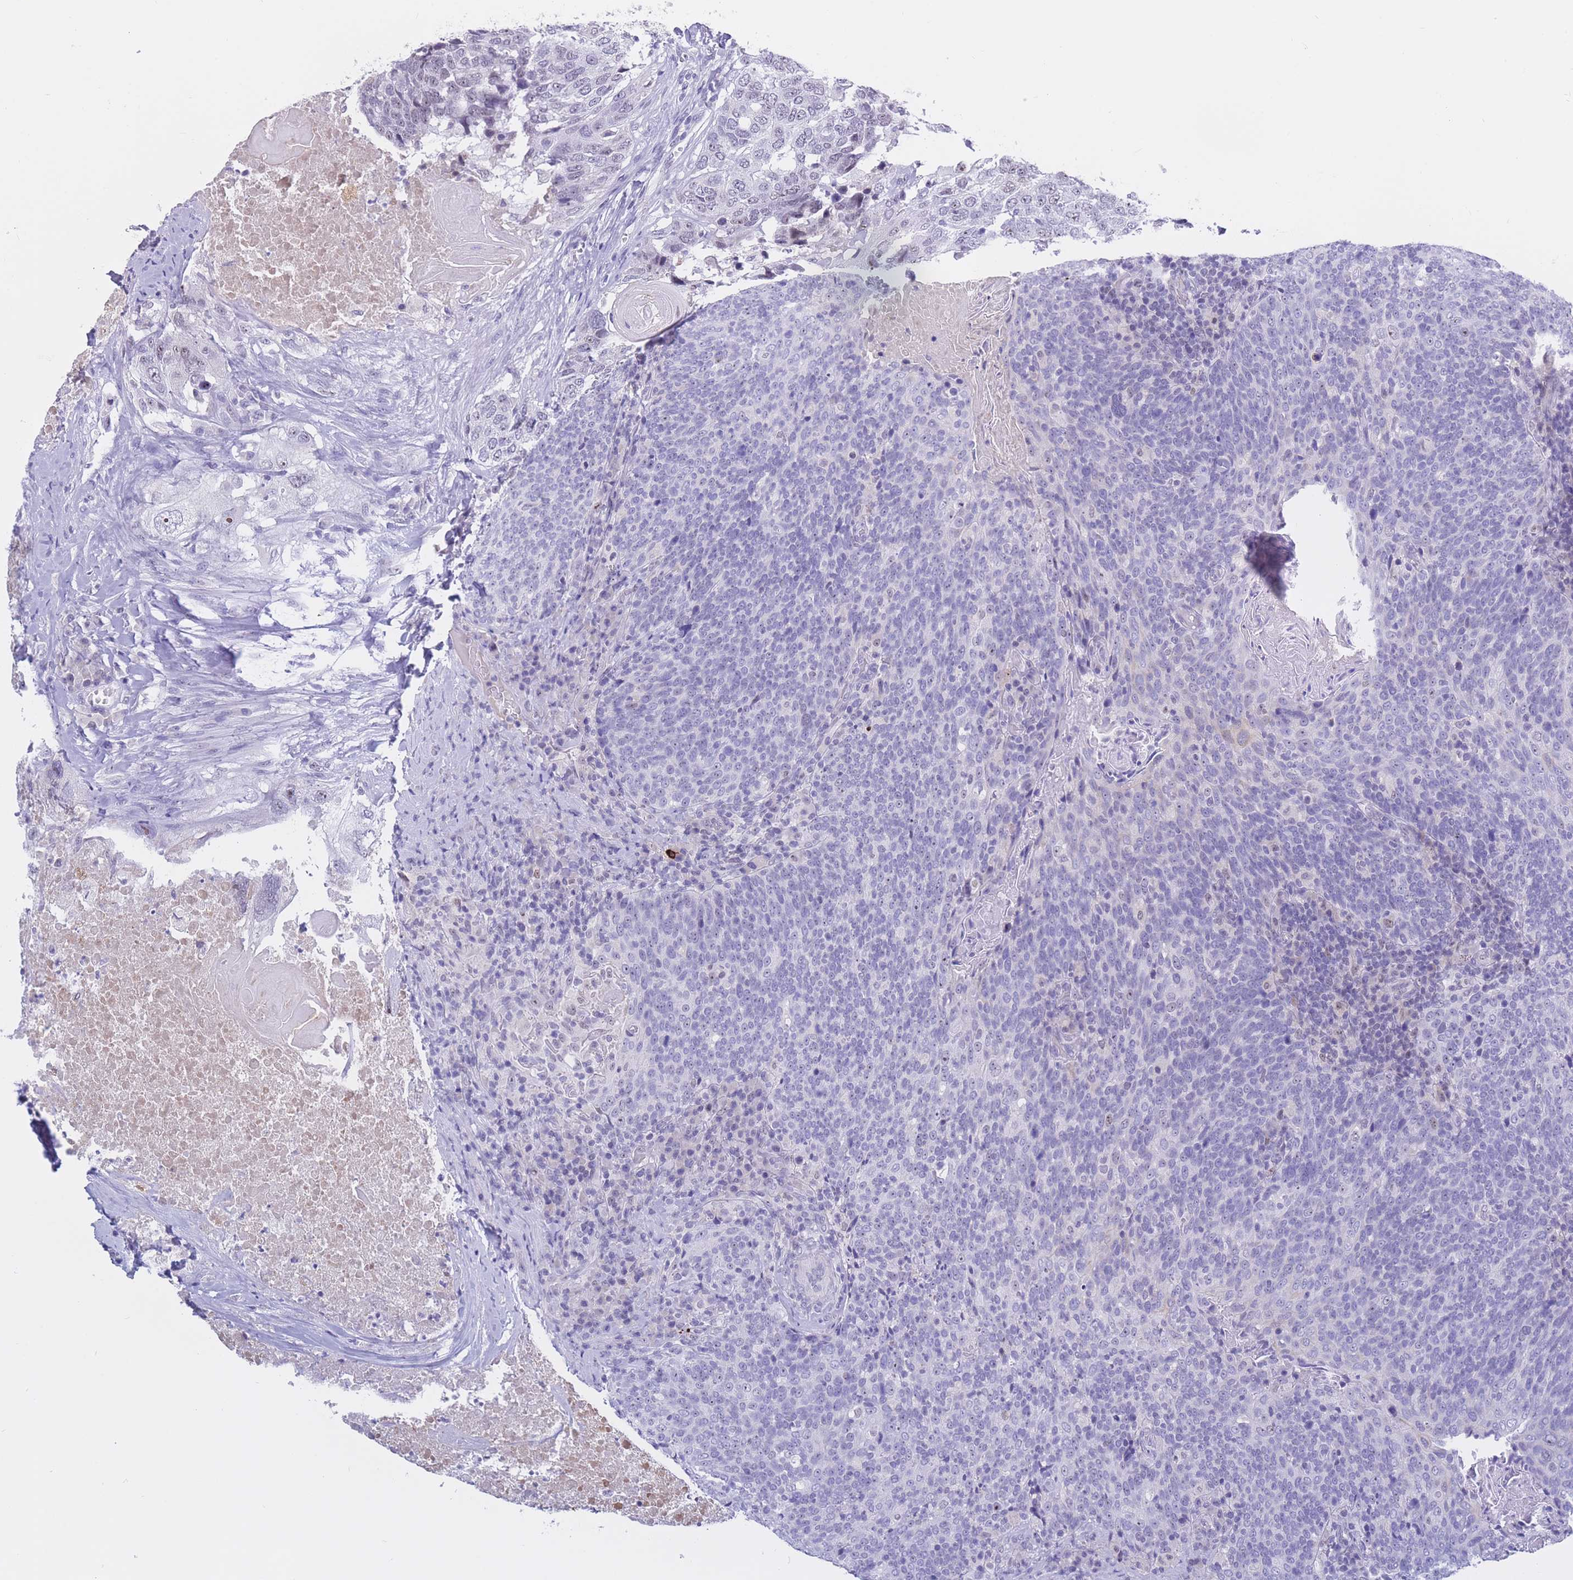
{"staining": {"intensity": "negative", "quantity": "none", "location": "none"}, "tissue": "head and neck cancer", "cell_type": "Tumor cells", "image_type": "cancer", "snomed": [{"axis": "morphology", "description": "Squamous cell carcinoma, NOS"}, {"axis": "morphology", "description": "Squamous cell carcinoma, metastatic, NOS"}, {"axis": "topography", "description": "Lymph node"}, {"axis": "topography", "description": "Head-Neck"}], "caption": "Immunohistochemistry (IHC) of head and neck squamous cell carcinoma exhibits no expression in tumor cells.", "gene": "BOP1", "patient": {"sex": "male", "age": 62}}